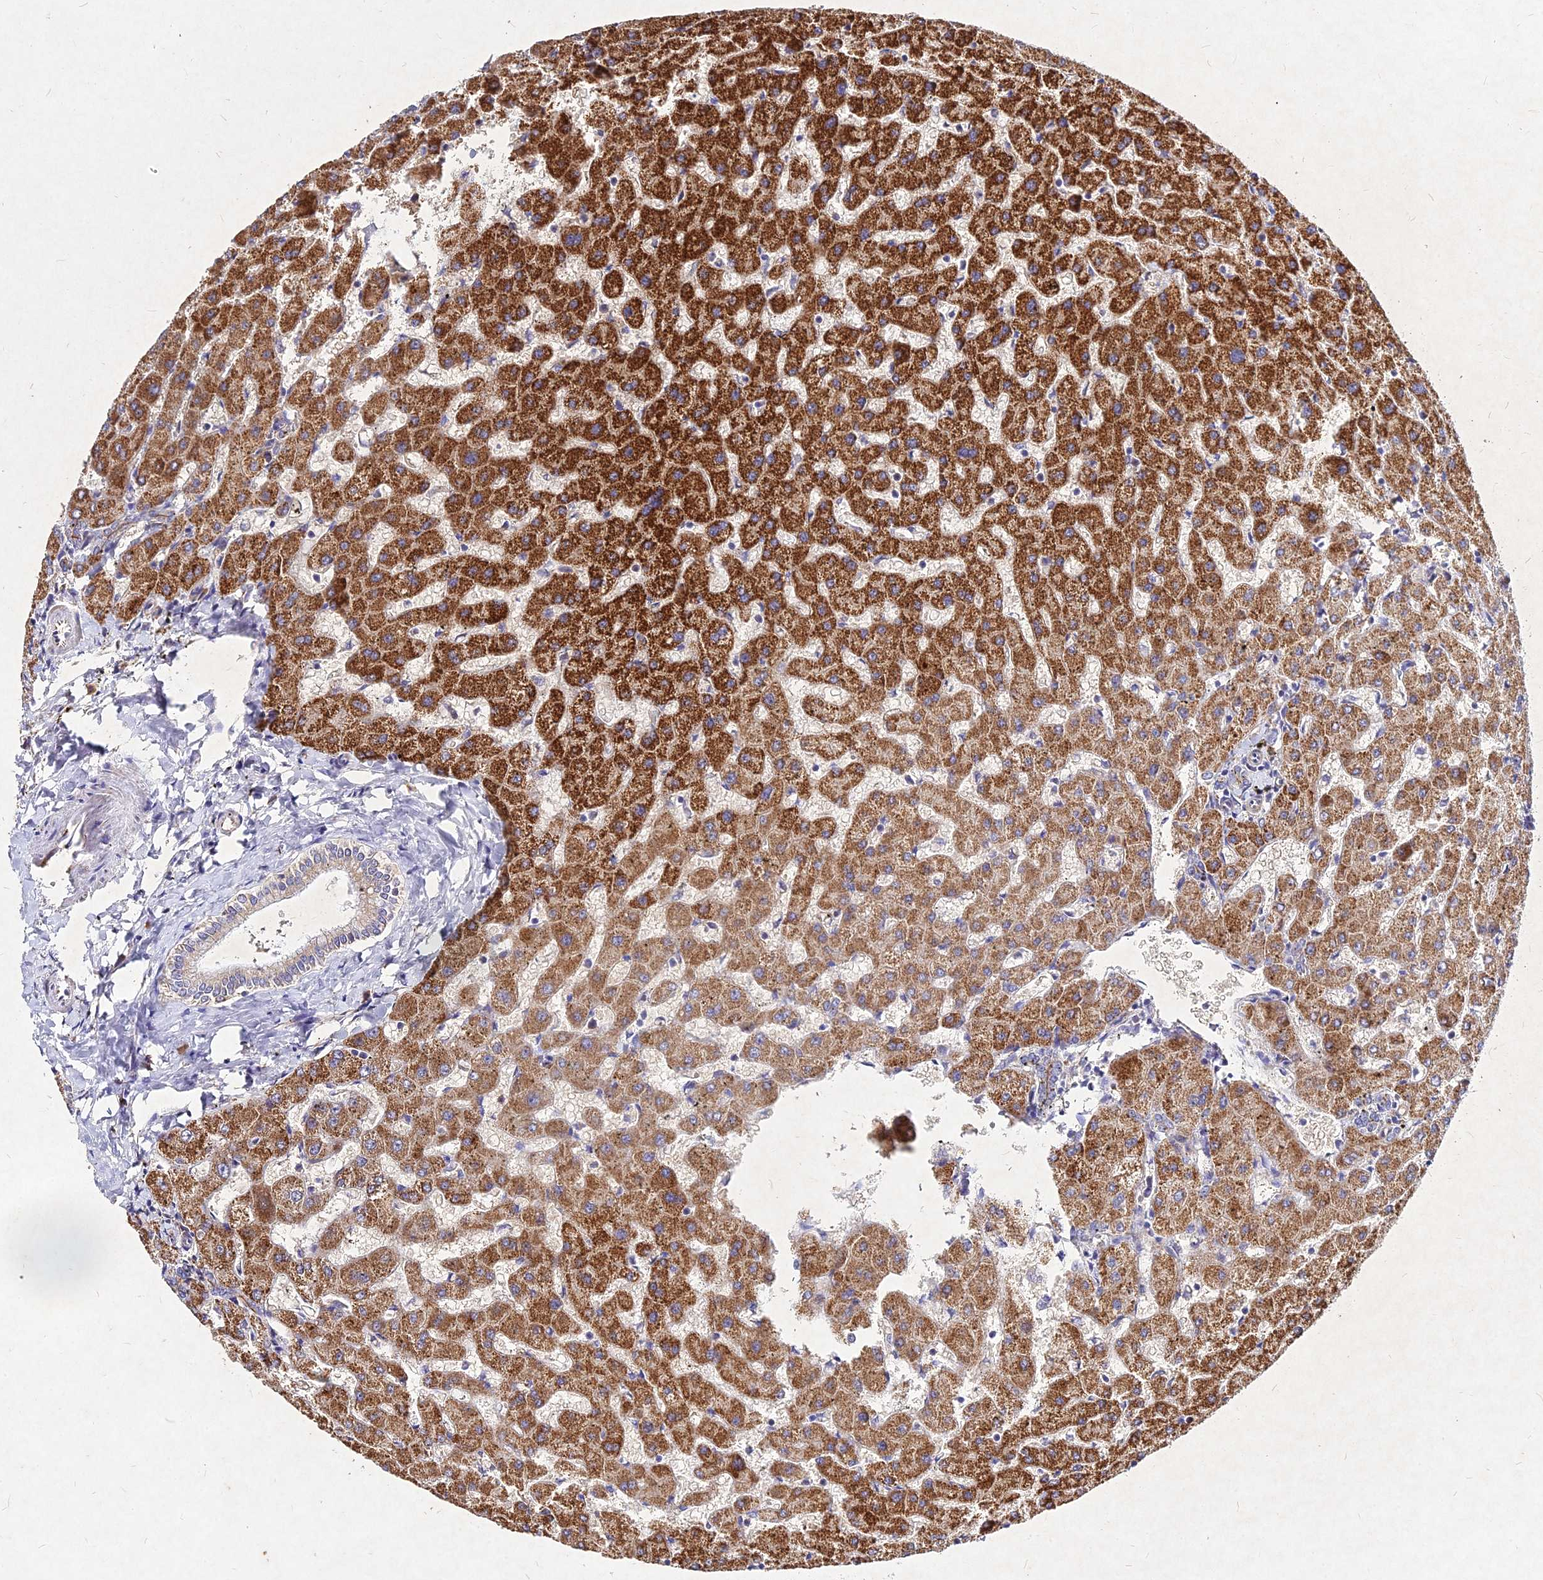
{"staining": {"intensity": "negative", "quantity": "none", "location": "none"}, "tissue": "liver", "cell_type": "Cholangiocytes", "image_type": "normal", "snomed": [{"axis": "morphology", "description": "Normal tissue, NOS"}, {"axis": "topography", "description": "Liver"}], "caption": "High power microscopy photomicrograph of an immunohistochemistry (IHC) micrograph of benign liver, revealing no significant staining in cholangiocytes.", "gene": "SKA1", "patient": {"sex": "female", "age": 63}}